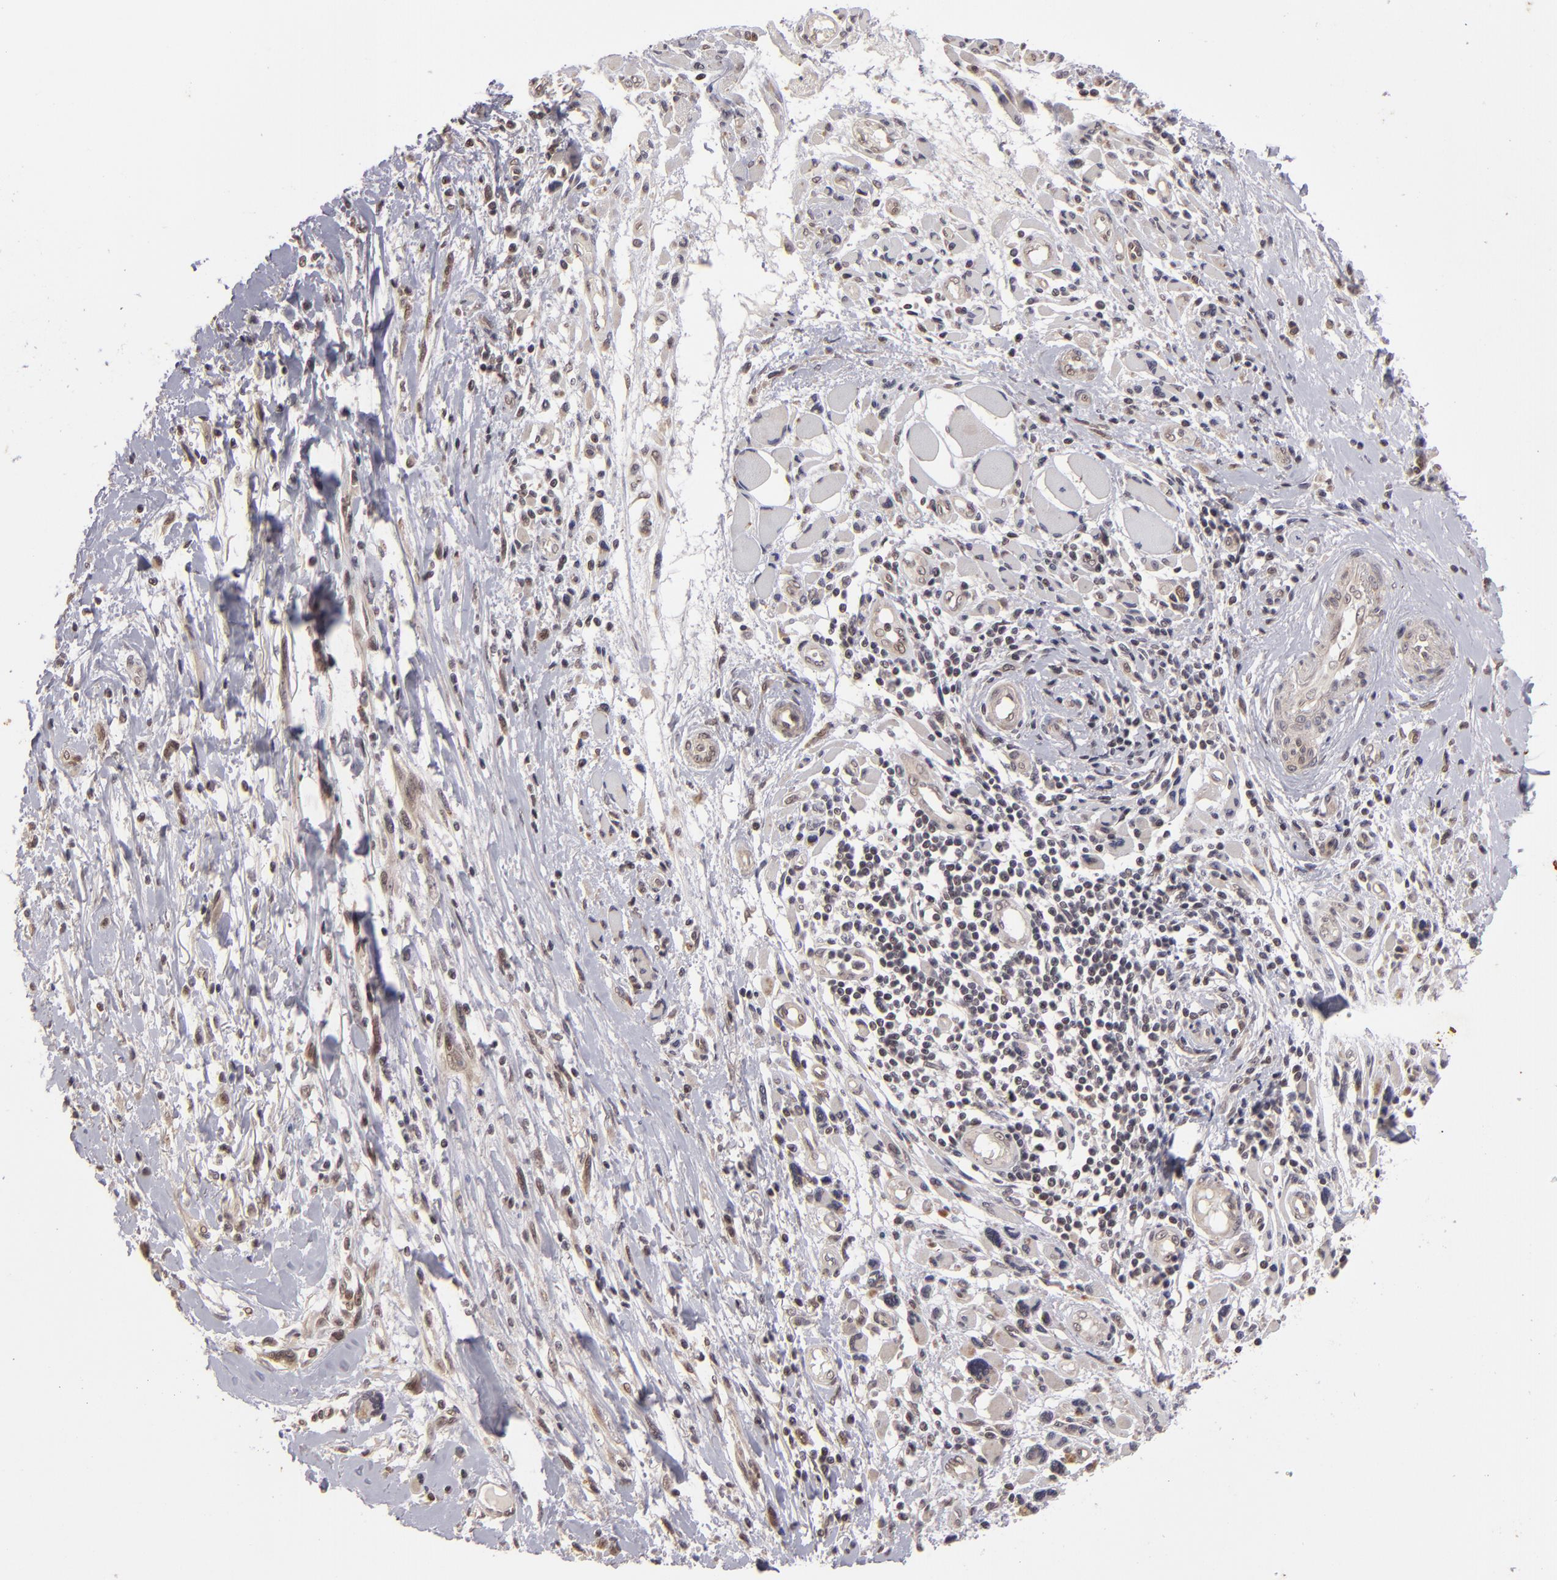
{"staining": {"intensity": "moderate", "quantity": "25%-75%", "location": "cytoplasmic/membranous"}, "tissue": "melanoma", "cell_type": "Tumor cells", "image_type": "cancer", "snomed": [{"axis": "morphology", "description": "Malignant melanoma, NOS"}, {"axis": "topography", "description": "Skin"}], "caption": "A brown stain labels moderate cytoplasmic/membranous expression of a protein in human malignant melanoma tumor cells. The protein of interest is shown in brown color, while the nuclei are stained blue.", "gene": "DFFA", "patient": {"sex": "male", "age": 91}}